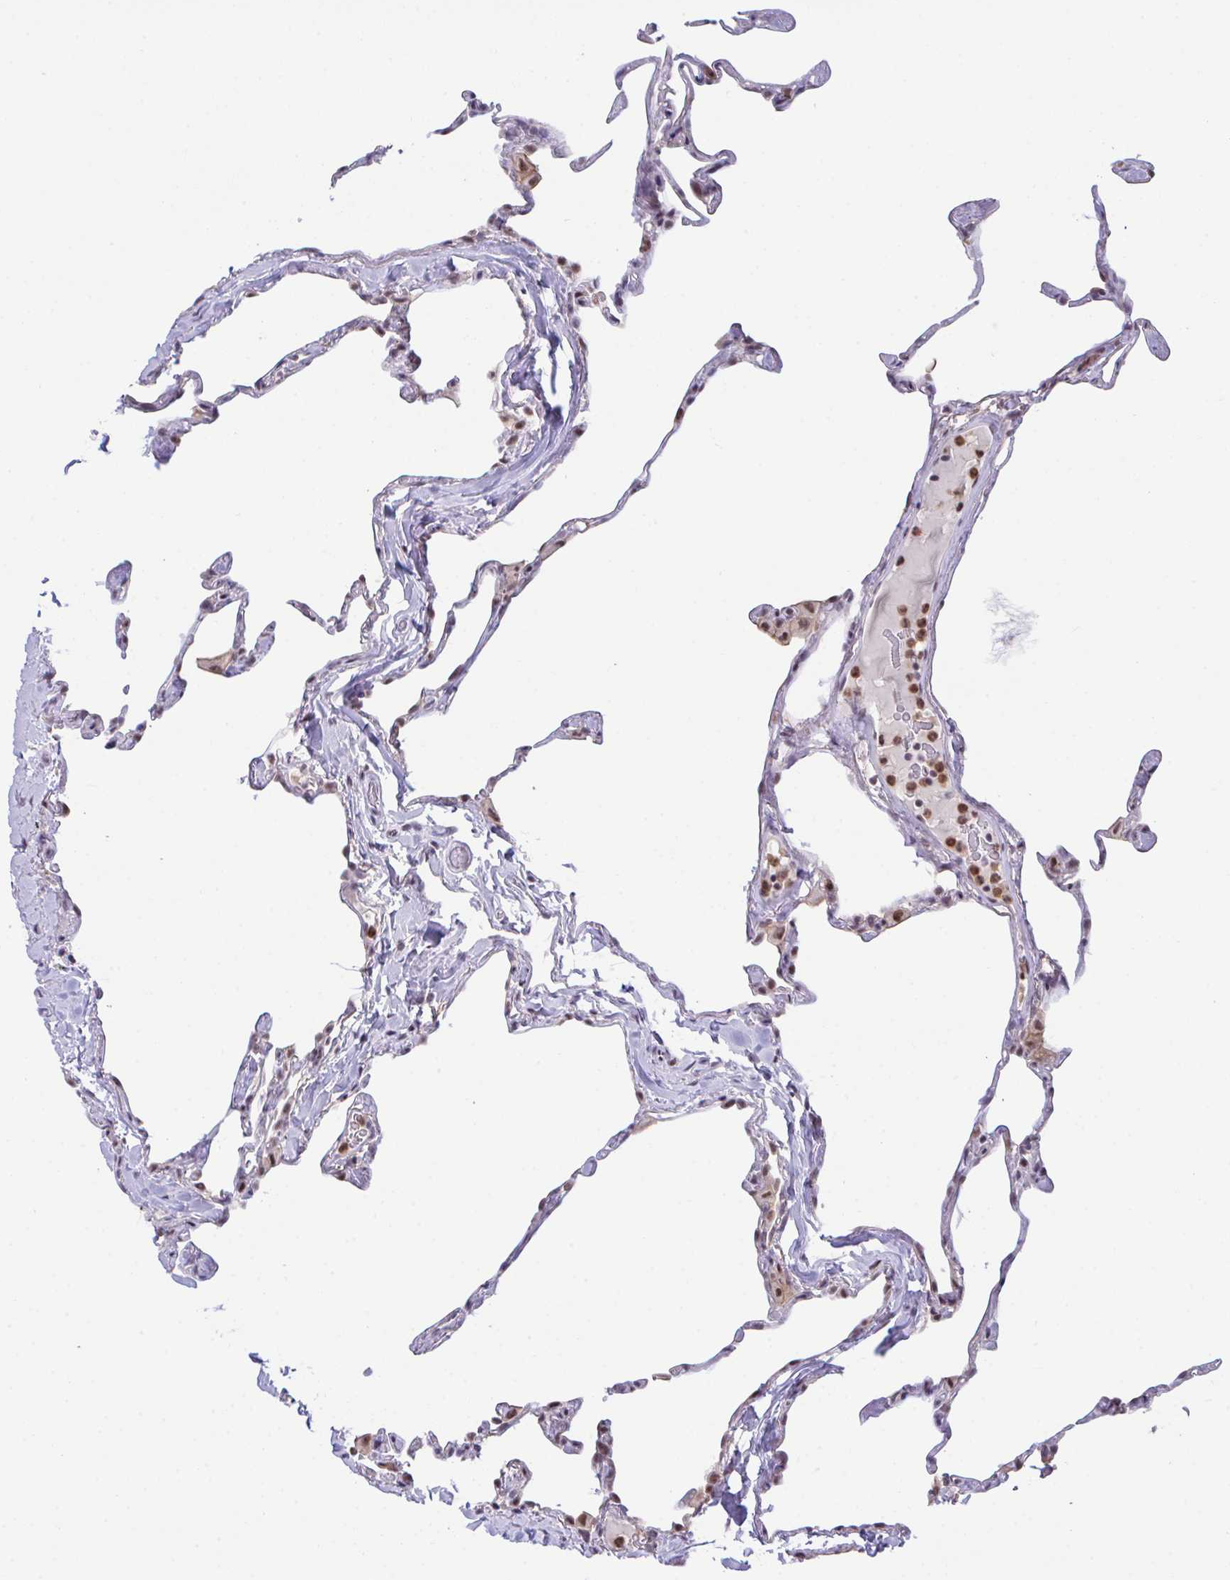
{"staining": {"intensity": "moderate", "quantity": "25%-75%", "location": "nuclear"}, "tissue": "lung", "cell_type": "Alveolar cells", "image_type": "normal", "snomed": [{"axis": "morphology", "description": "Normal tissue, NOS"}, {"axis": "topography", "description": "Lung"}], "caption": "Lung stained with immunohistochemistry reveals moderate nuclear positivity in about 25%-75% of alveolar cells.", "gene": "OR6K3", "patient": {"sex": "male", "age": 65}}